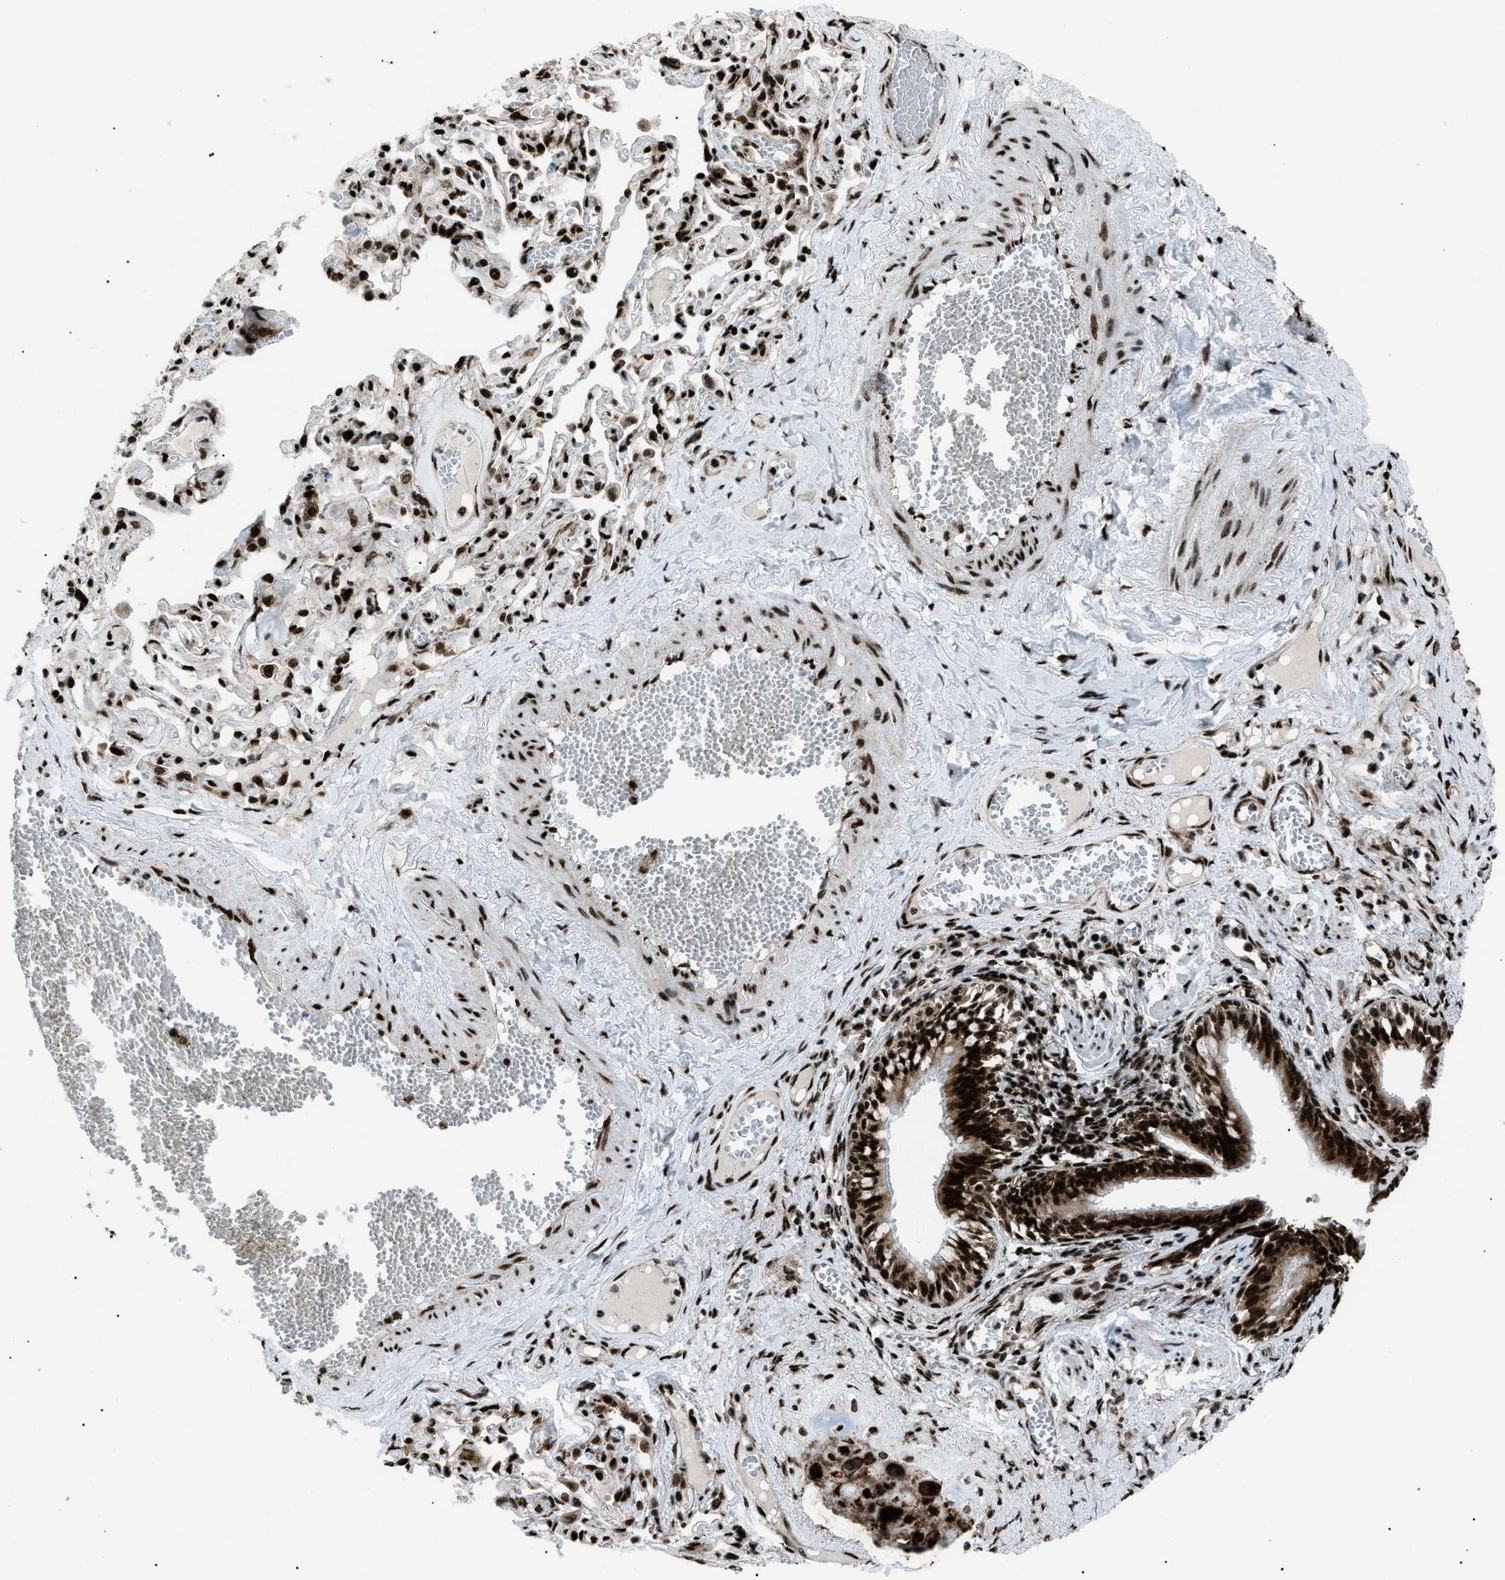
{"staining": {"intensity": "strong", "quantity": ">75%", "location": "nuclear"}, "tissue": "bronchus", "cell_type": "Respiratory epithelial cells", "image_type": "normal", "snomed": [{"axis": "morphology", "description": "Normal tissue, NOS"}, {"axis": "morphology", "description": "Inflammation, NOS"}, {"axis": "topography", "description": "Cartilage tissue"}, {"axis": "topography", "description": "Lung"}], "caption": "Immunohistochemistry (IHC) (DAB) staining of unremarkable bronchus exhibits strong nuclear protein positivity in approximately >75% of respiratory epithelial cells. The staining was performed using DAB, with brown indicating positive protein expression. Nuclei are stained blue with hematoxylin.", "gene": "HNRNPK", "patient": {"sex": "male", "age": 71}}